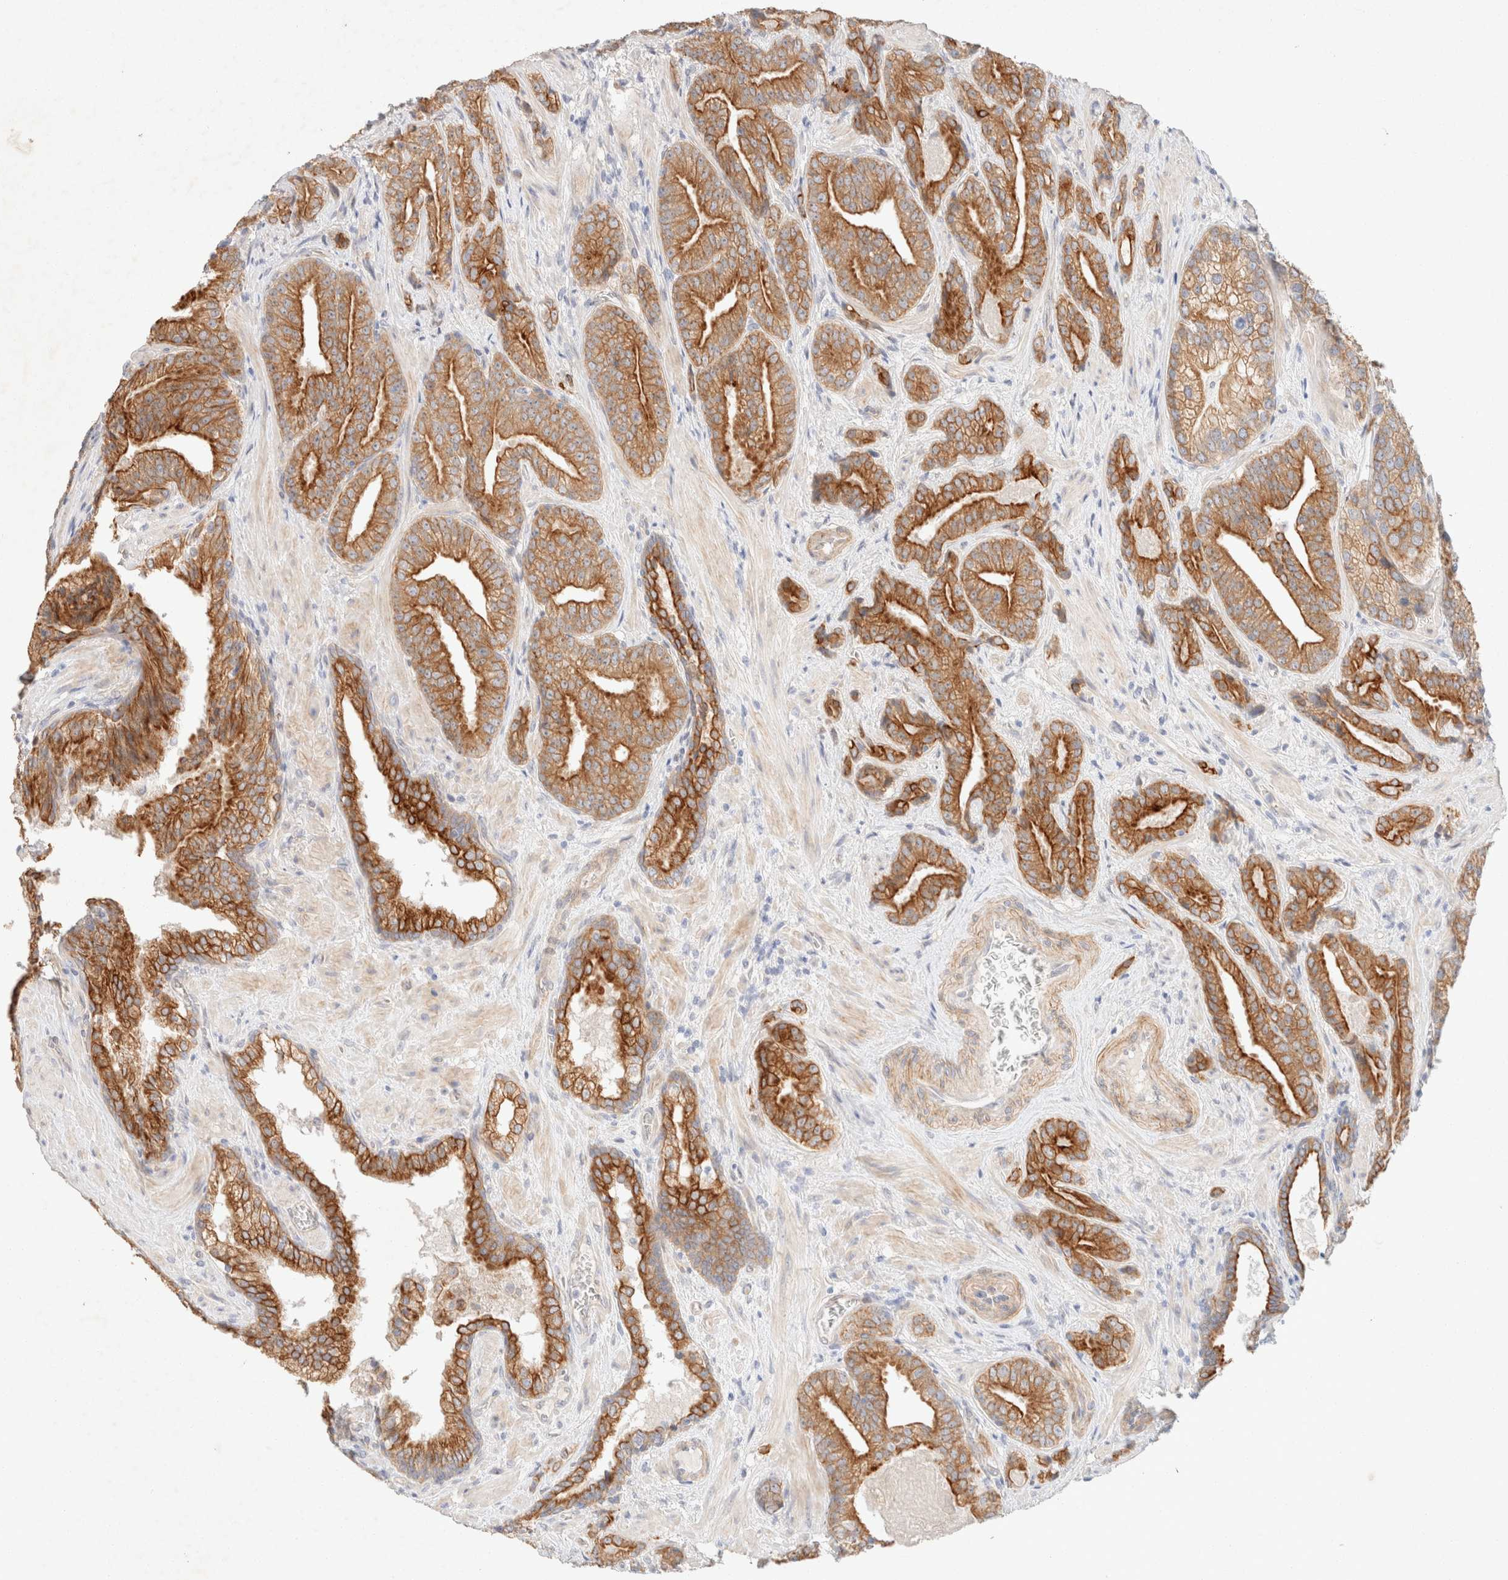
{"staining": {"intensity": "strong", "quantity": ">75%", "location": "cytoplasmic/membranous"}, "tissue": "prostate cancer", "cell_type": "Tumor cells", "image_type": "cancer", "snomed": [{"axis": "morphology", "description": "Adenocarcinoma, Low grade"}, {"axis": "topography", "description": "Prostate"}], "caption": "Adenocarcinoma (low-grade) (prostate) stained for a protein (brown) reveals strong cytoplasmic/membranous positive expression in about >75% of tumor cells.", "gene": "CSNK1E", "patient": {"sex": "male", "age": 67}}